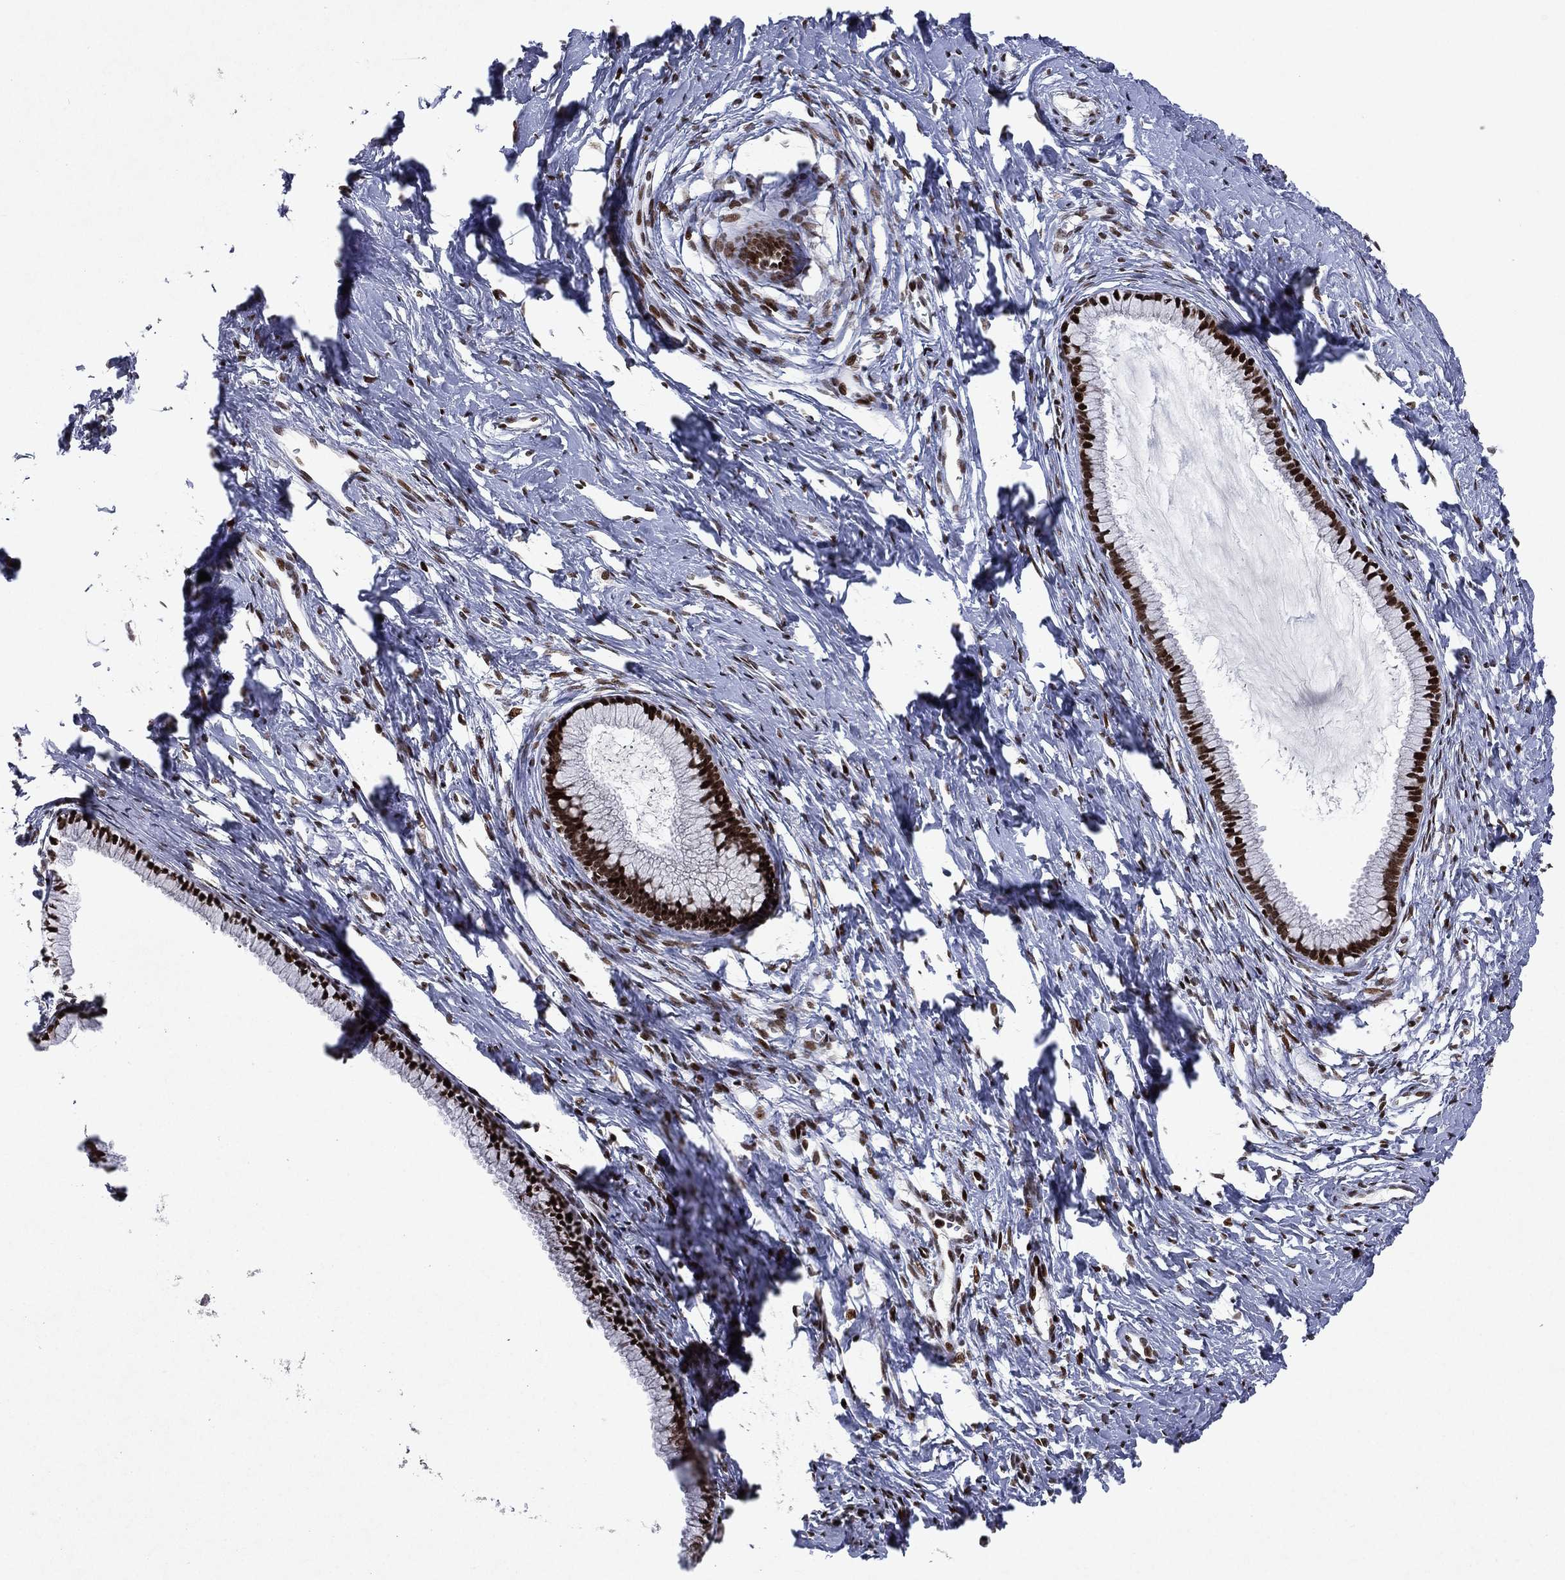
{"staining": {"intensity": "strong", "quantity": ">75%", "location": "nuclear"}, "tissue": "cervix", "cell_type": "Glandular cells", "image_type": "normal", "snomed": [{"axis": "morphology", "description": "Normal tissue, NOS"}, {"axis": "topography", "description": "Cervix"}], "caption": "Immunohistochemical staining of benign cervix demonstrates strong nuclear protein expression in about >75% of glandular cells.", "gene": "RTF1", "patient": {"sex": "female", "age": 40}}